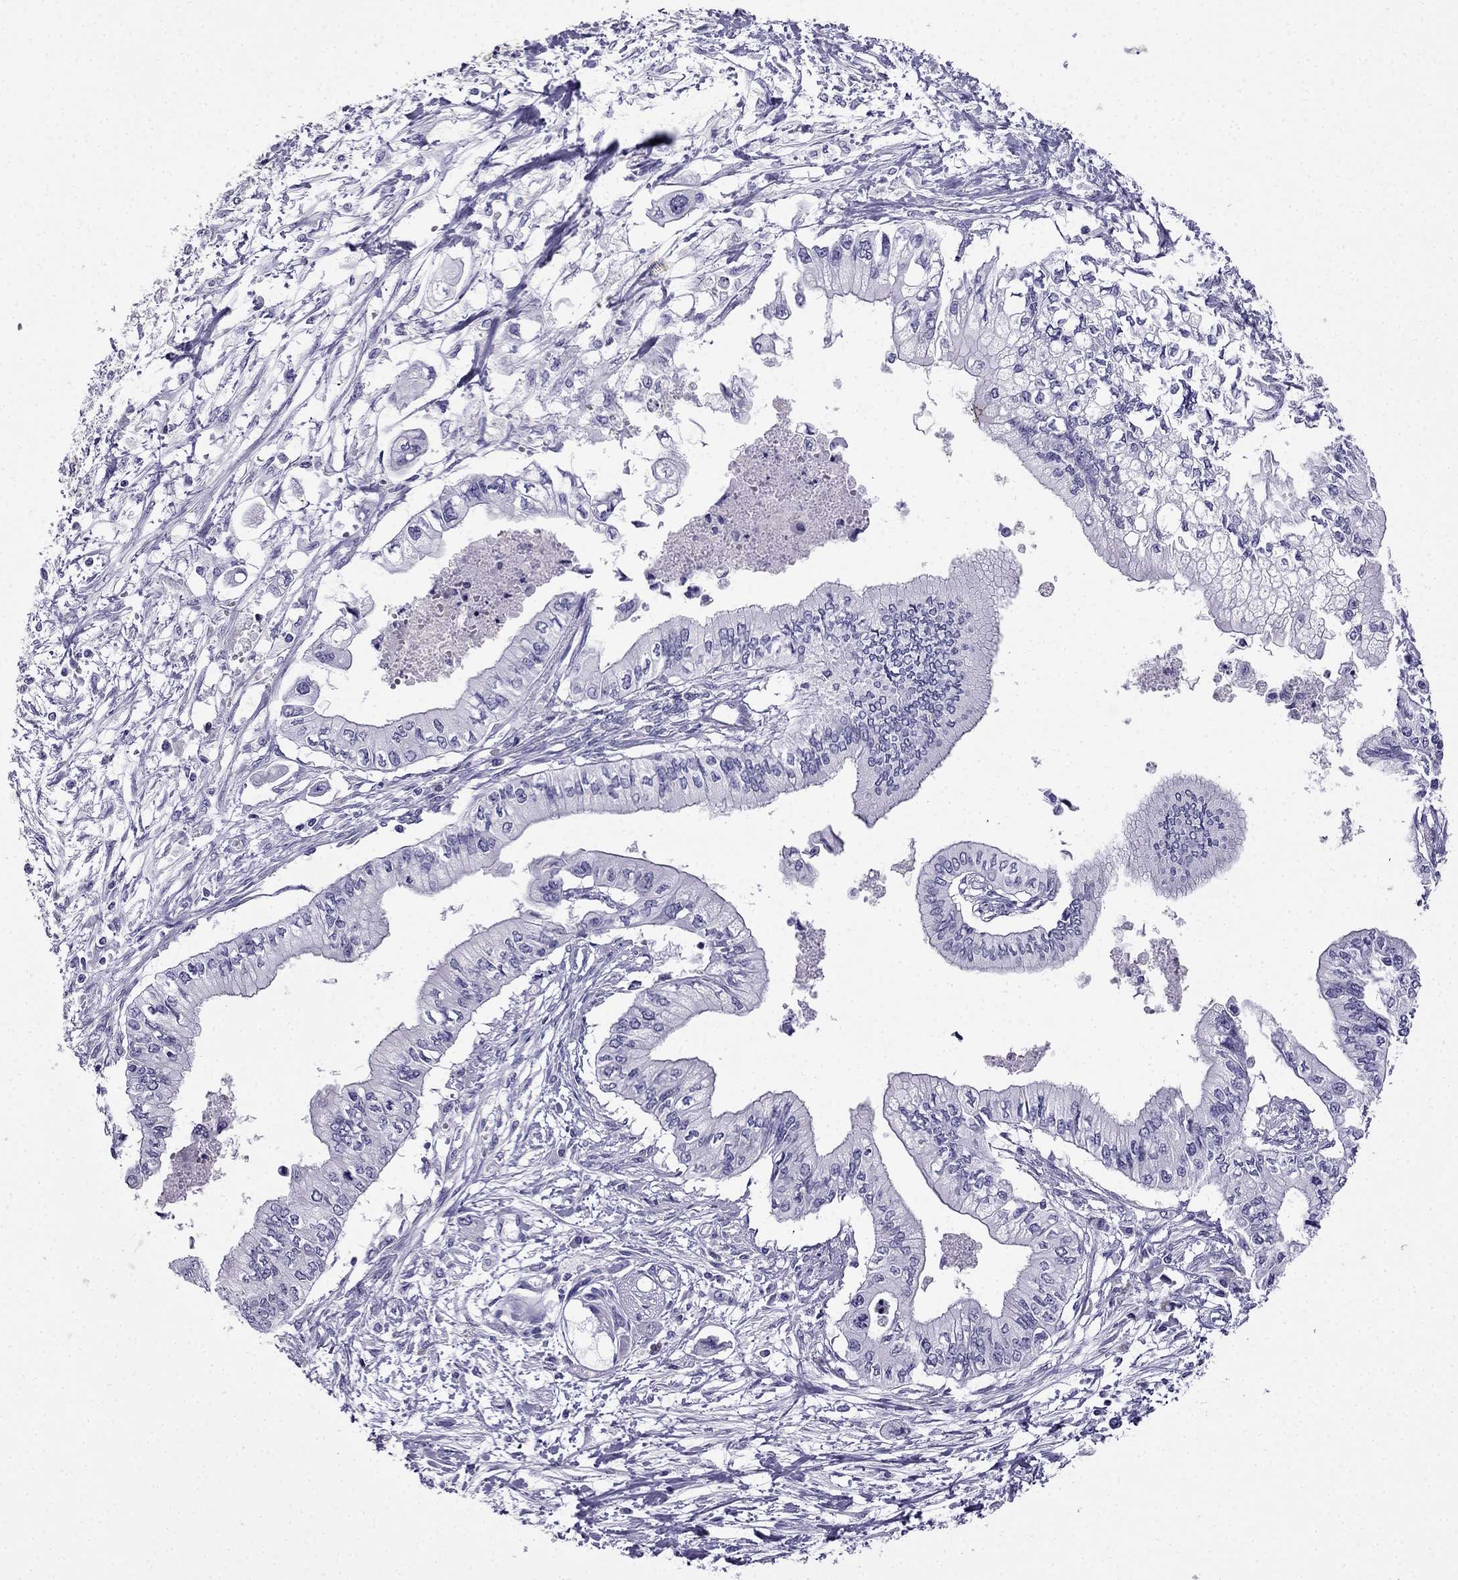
{"staining": {"intensity": "negative", "quantity": "none", "location": "none"}, "tissue": "pancreatic cancer", "cell_type": "Tumor cells", "image_type": "cancer", "snomed": [{"axis": "morphology", "description": "Adenocarcinoma, NOS"}, {"axis": "topography", "description": "Pancreas"}], "caption": "Tumor cells show no significant protein expression in pancreatic cancer (adenocarcinoma). (DAB (3,3'-diaminobenzidine) immunohistochemistry, high magnification).", "gene": "CDHR4", "patient": {"sex": "female", "age": 61}}